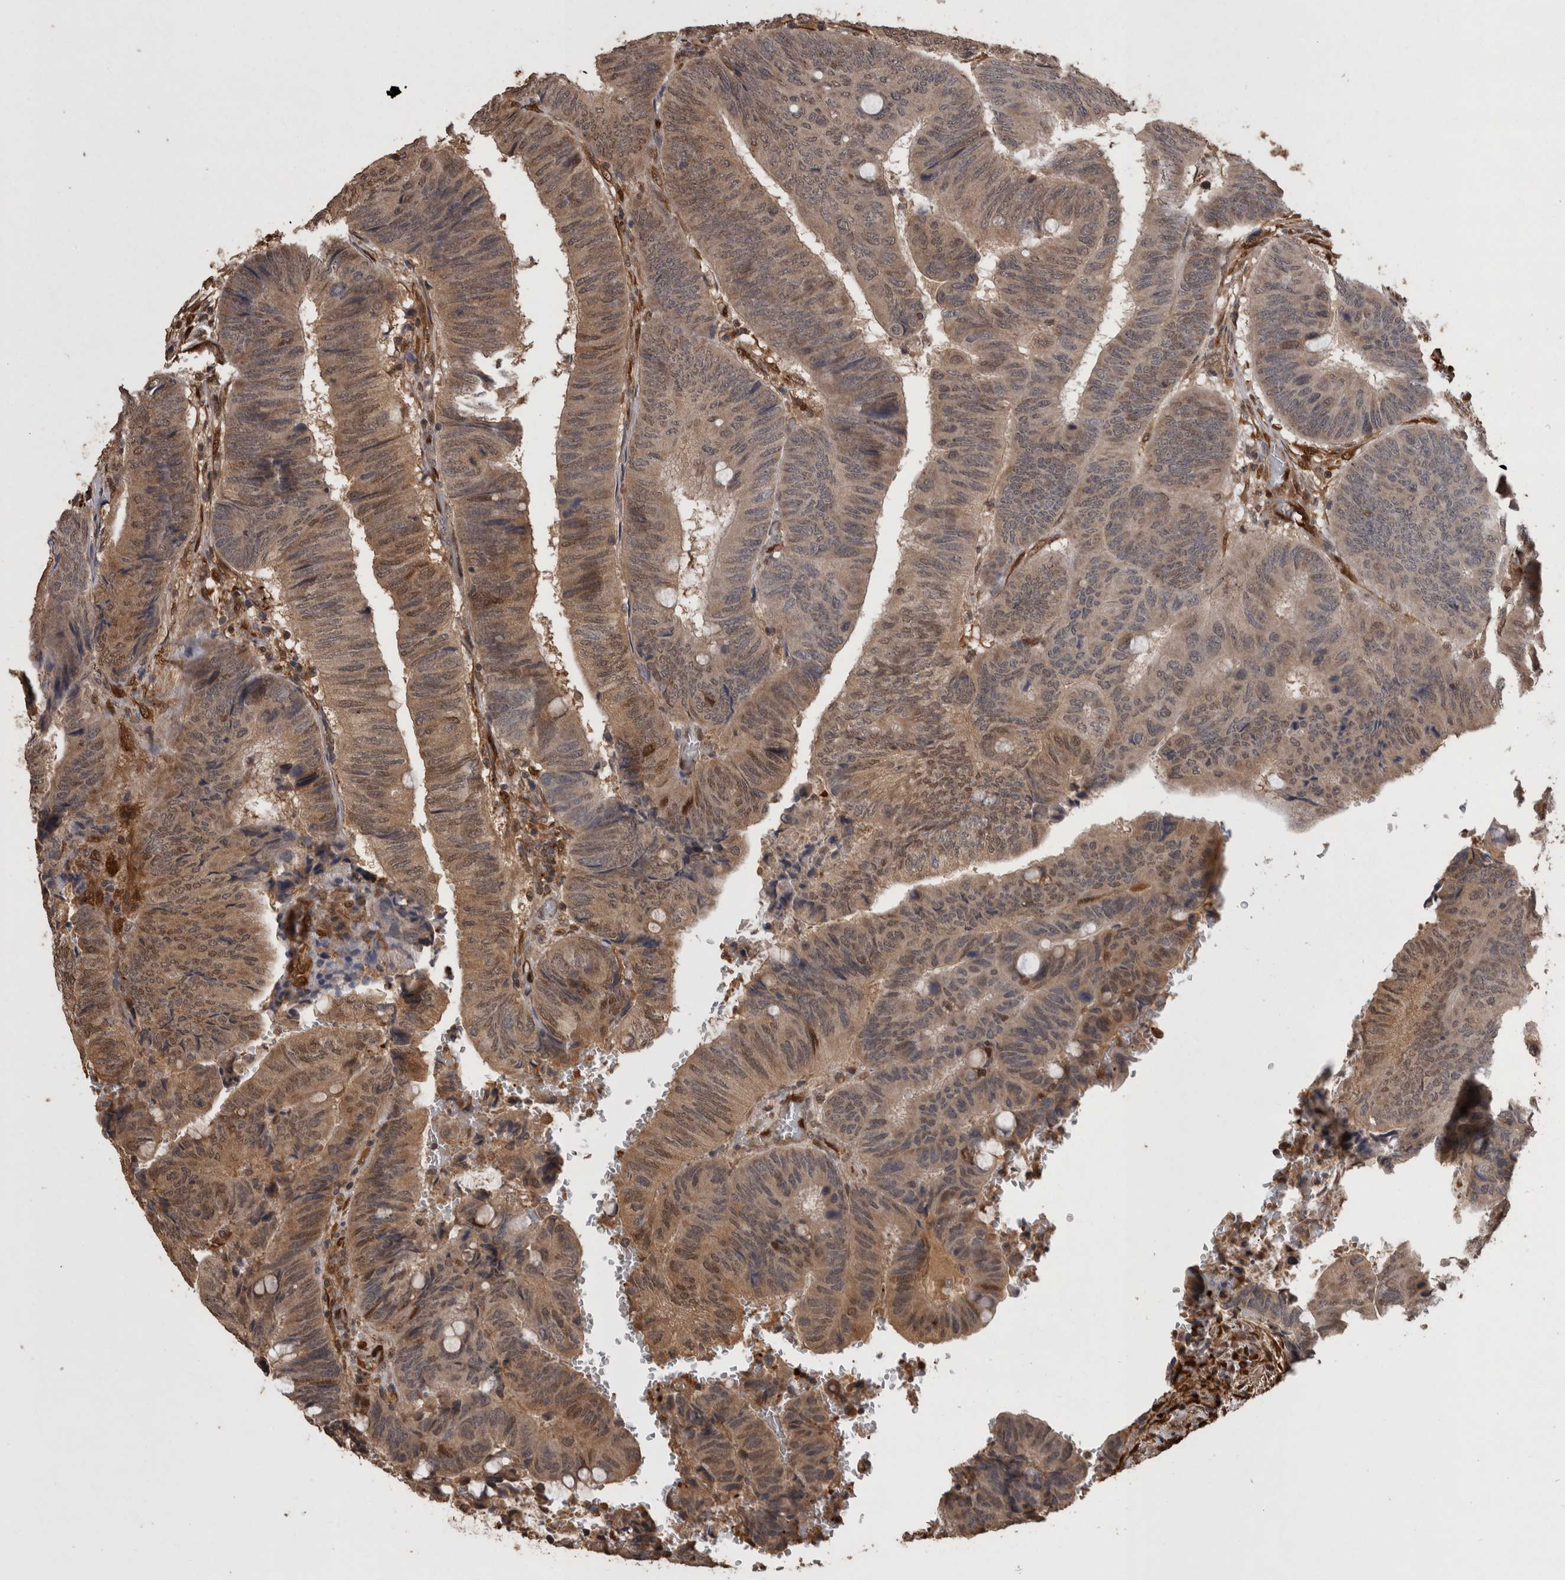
{"staining": {"intensity": "weak", "quantity": ">75%", "location": "cytoplasmic/membranous"}, "tissue": "colorectal cancer", "cell_type": "Tumor cells", "image_type": "cancer", "snomed": [{"axis": "morphology", "description": "Normal tissue, NOS"}, {"axis": "morphology", "description": "Adenocarcinoma, NOS"}, {"axis": "topography", "description": "Rectum"}, {"axis": "topography", "description": "Peripheral nerve tissue"}], "caption": "About >75% of tumor cells in human colorectal adenocarcinoma demonstrate weak cytoplasmic/membranous protein expression as visualized by brown immunohistochemical staining.", "gene": "LXN", "patient": {"sex": "male", "age": 92}}